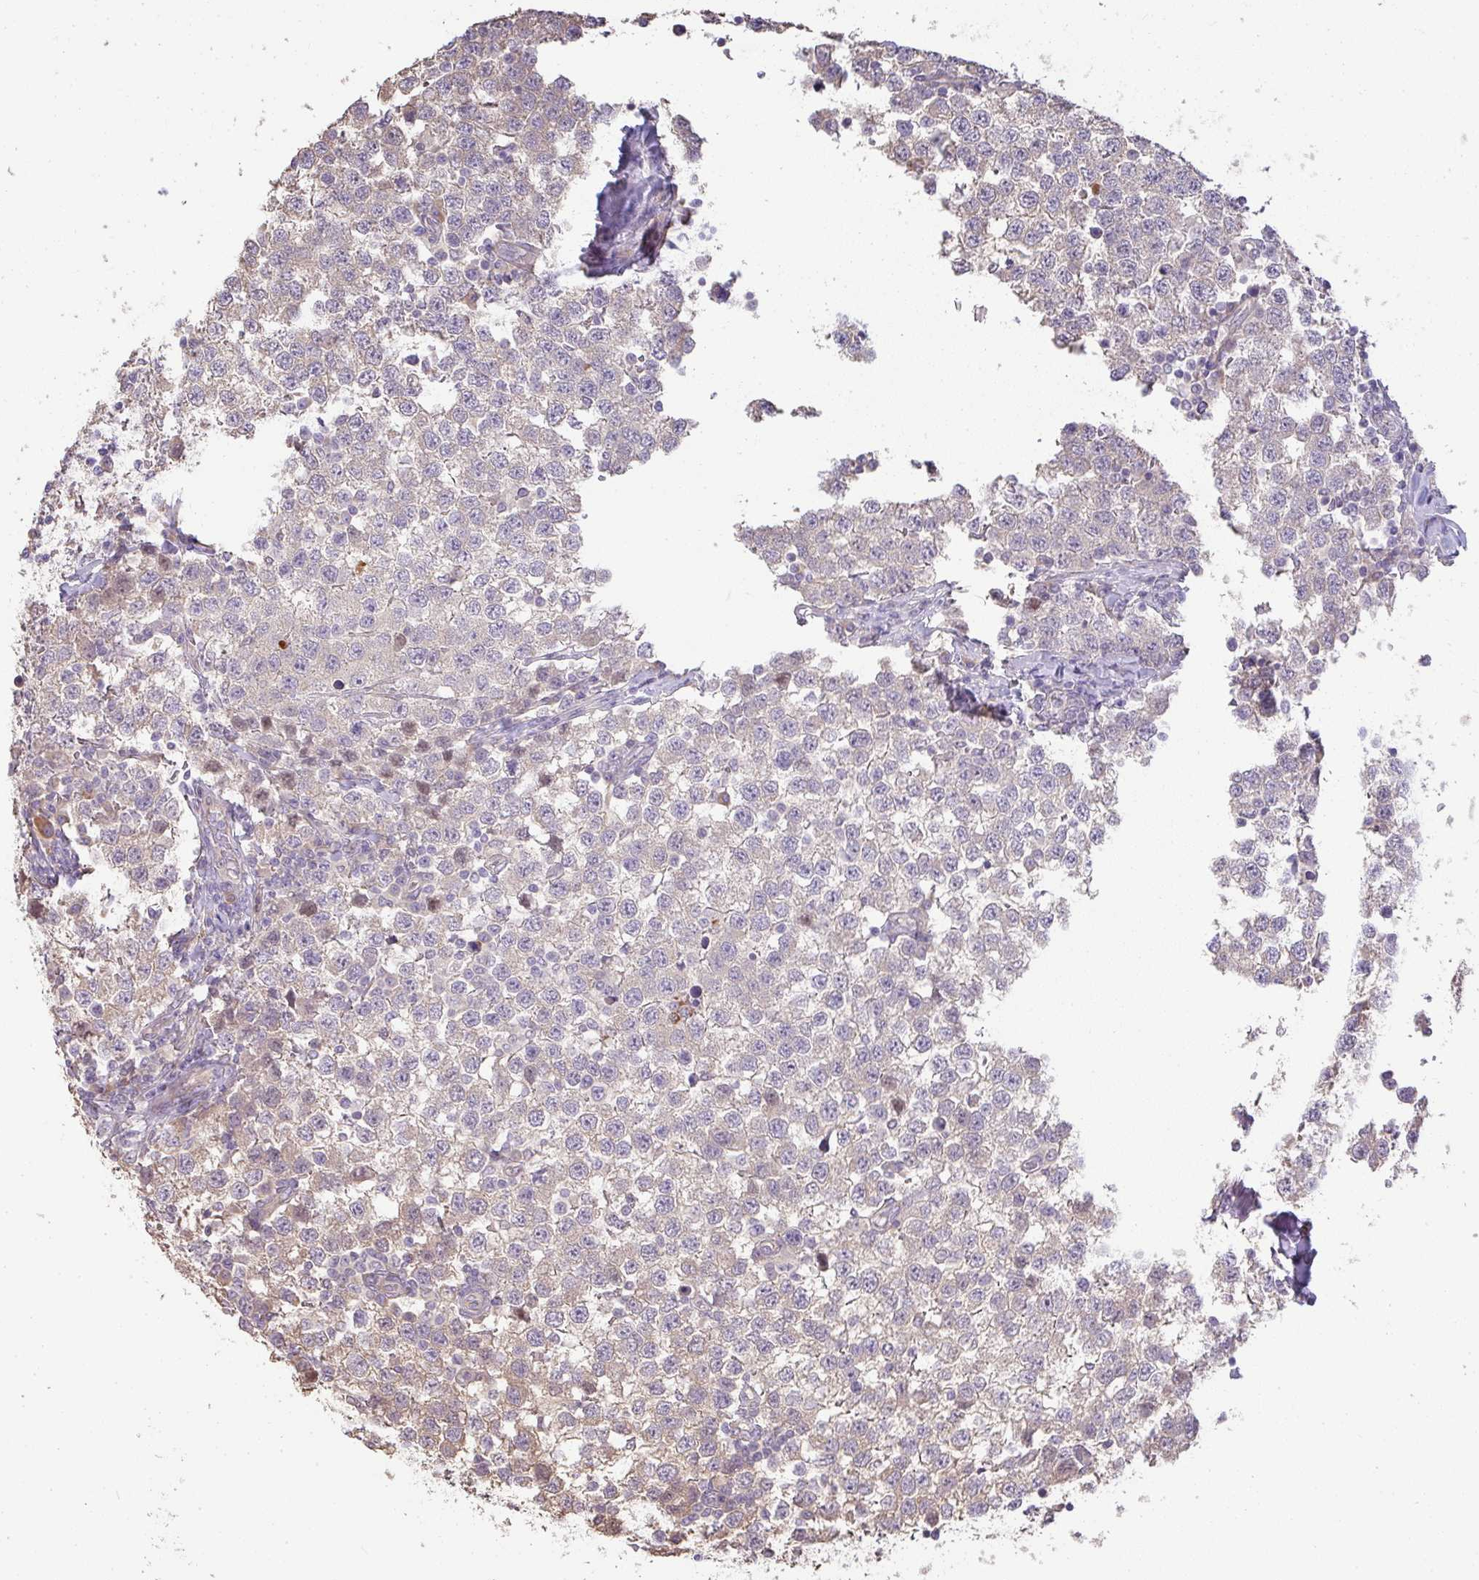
{"staining": {"intensity": "weak", "quantity": "<25%", "location": "cytoplasmic/membranous"}, "tissue": "testis cancer", "cell_type": "Tumor cells", "image_type": "cancer", "snomed": [{"axis": "morphology", "description": "Seminoma, NOS"}, {"axis": "topography", "description": "Testis"}], "caption": "Protein analysis of testis cancer (seminoma) reveals no significant positivity in tumor cells. (DAB immunohistochemistry (IHC), high magnification).", "gene": "BRINP3", "patient": {"sex": "male", "age": 34}}